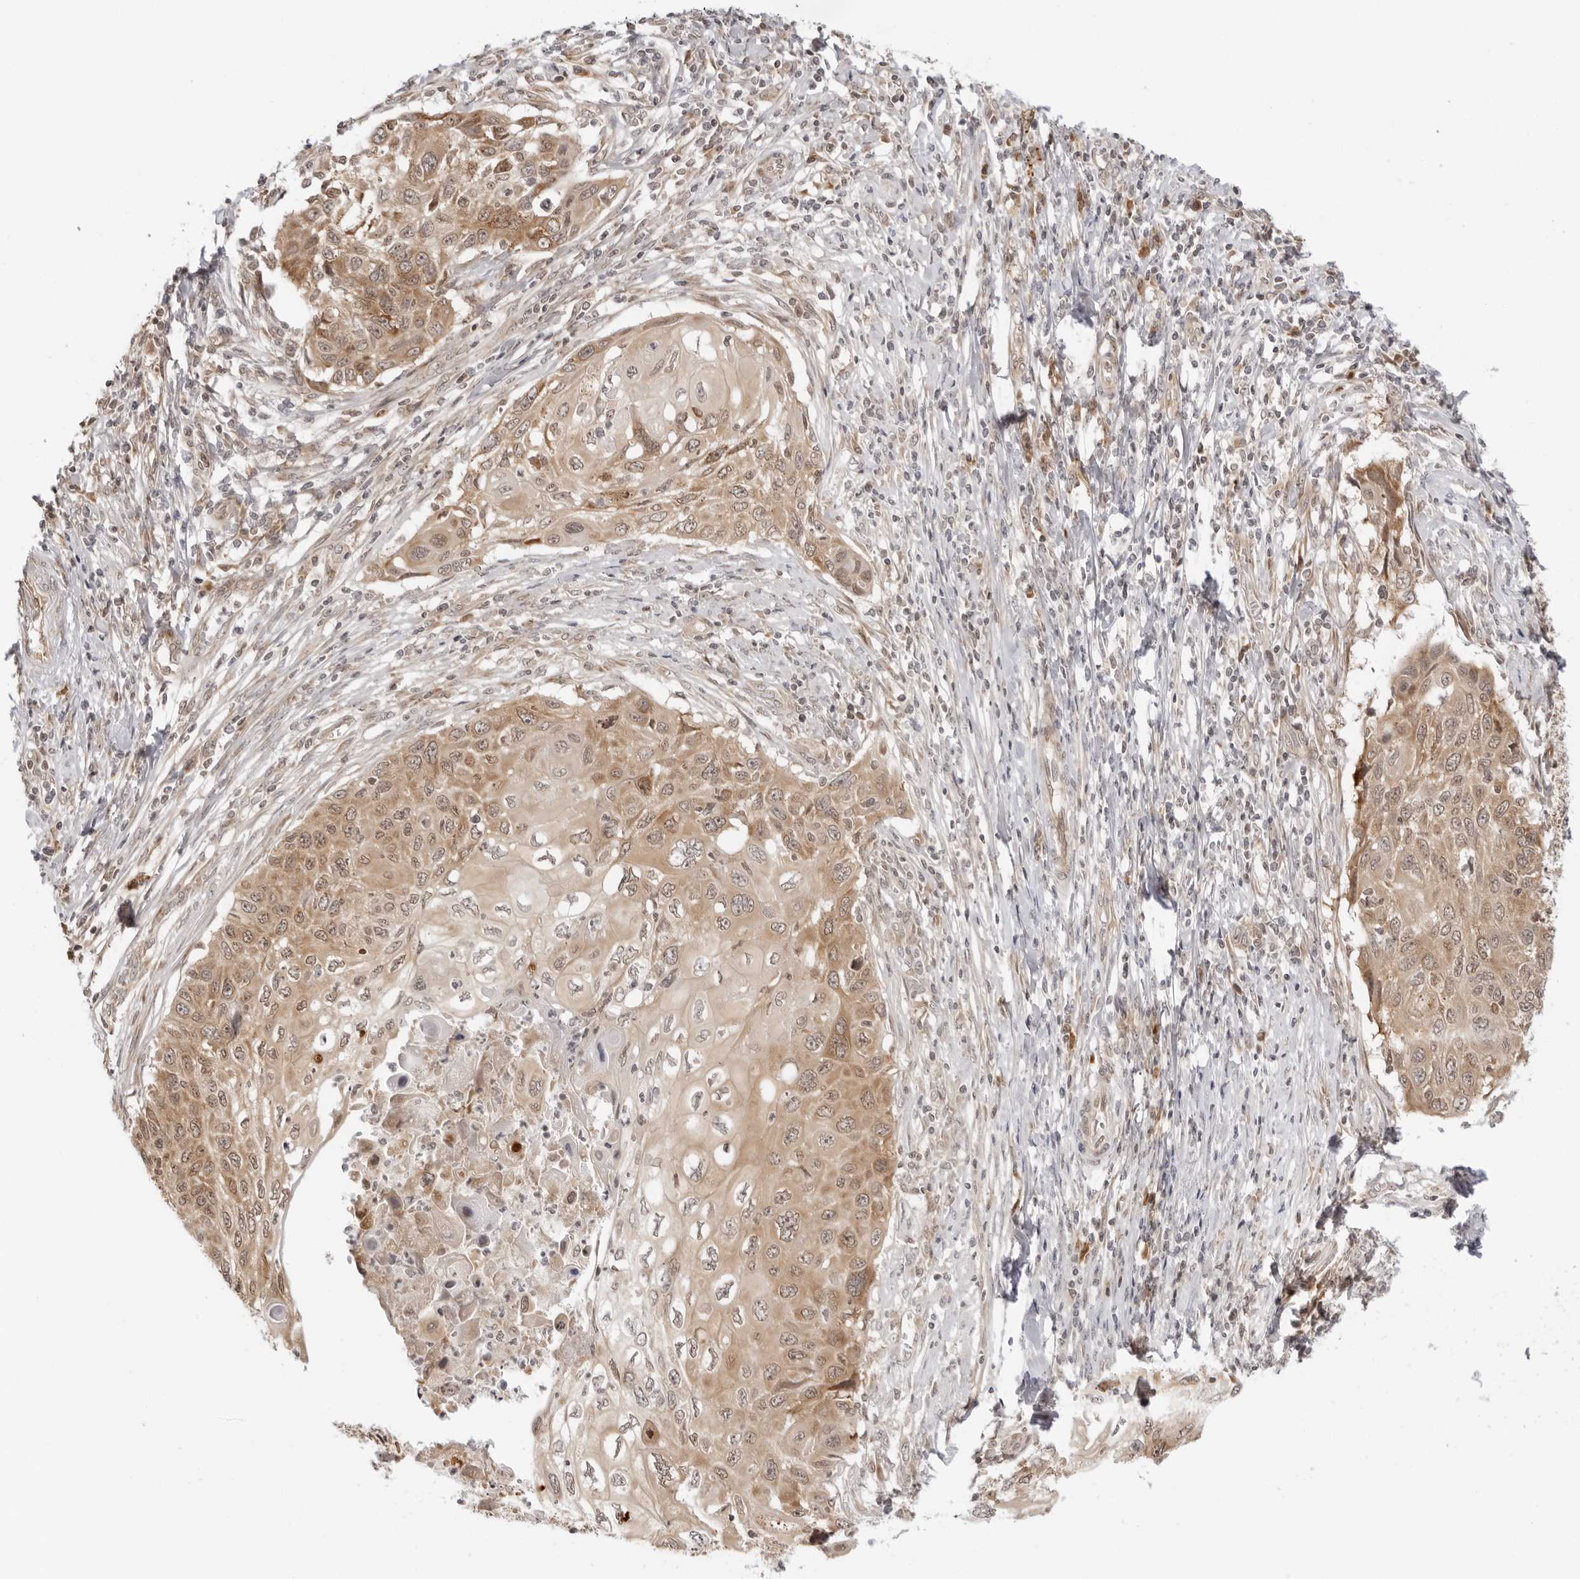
{"staining": {"intensity": "weak", "quantity": ">75%", "location": "cytoplasmic/membranous,nuclear"}, "tissue": "cervical cancer", "cell_type": "Tumor cells", "image_type": "cancer", "snomed": [{"axis": "morphology", "description": "Squamous cell carcinoma, NOS"}, {"axis": "topography", "description": "Cervix"}], "caption": "Weak cytoplasmic/membranous and nuclear staining for a protein is identified in approximately >75% of tumor cells of squamous cell carcinoma (cervical) using immunohistochemistry (IHC).", "gene": "PRRC2C", "patient": {"sex": "female", "age": 70}}